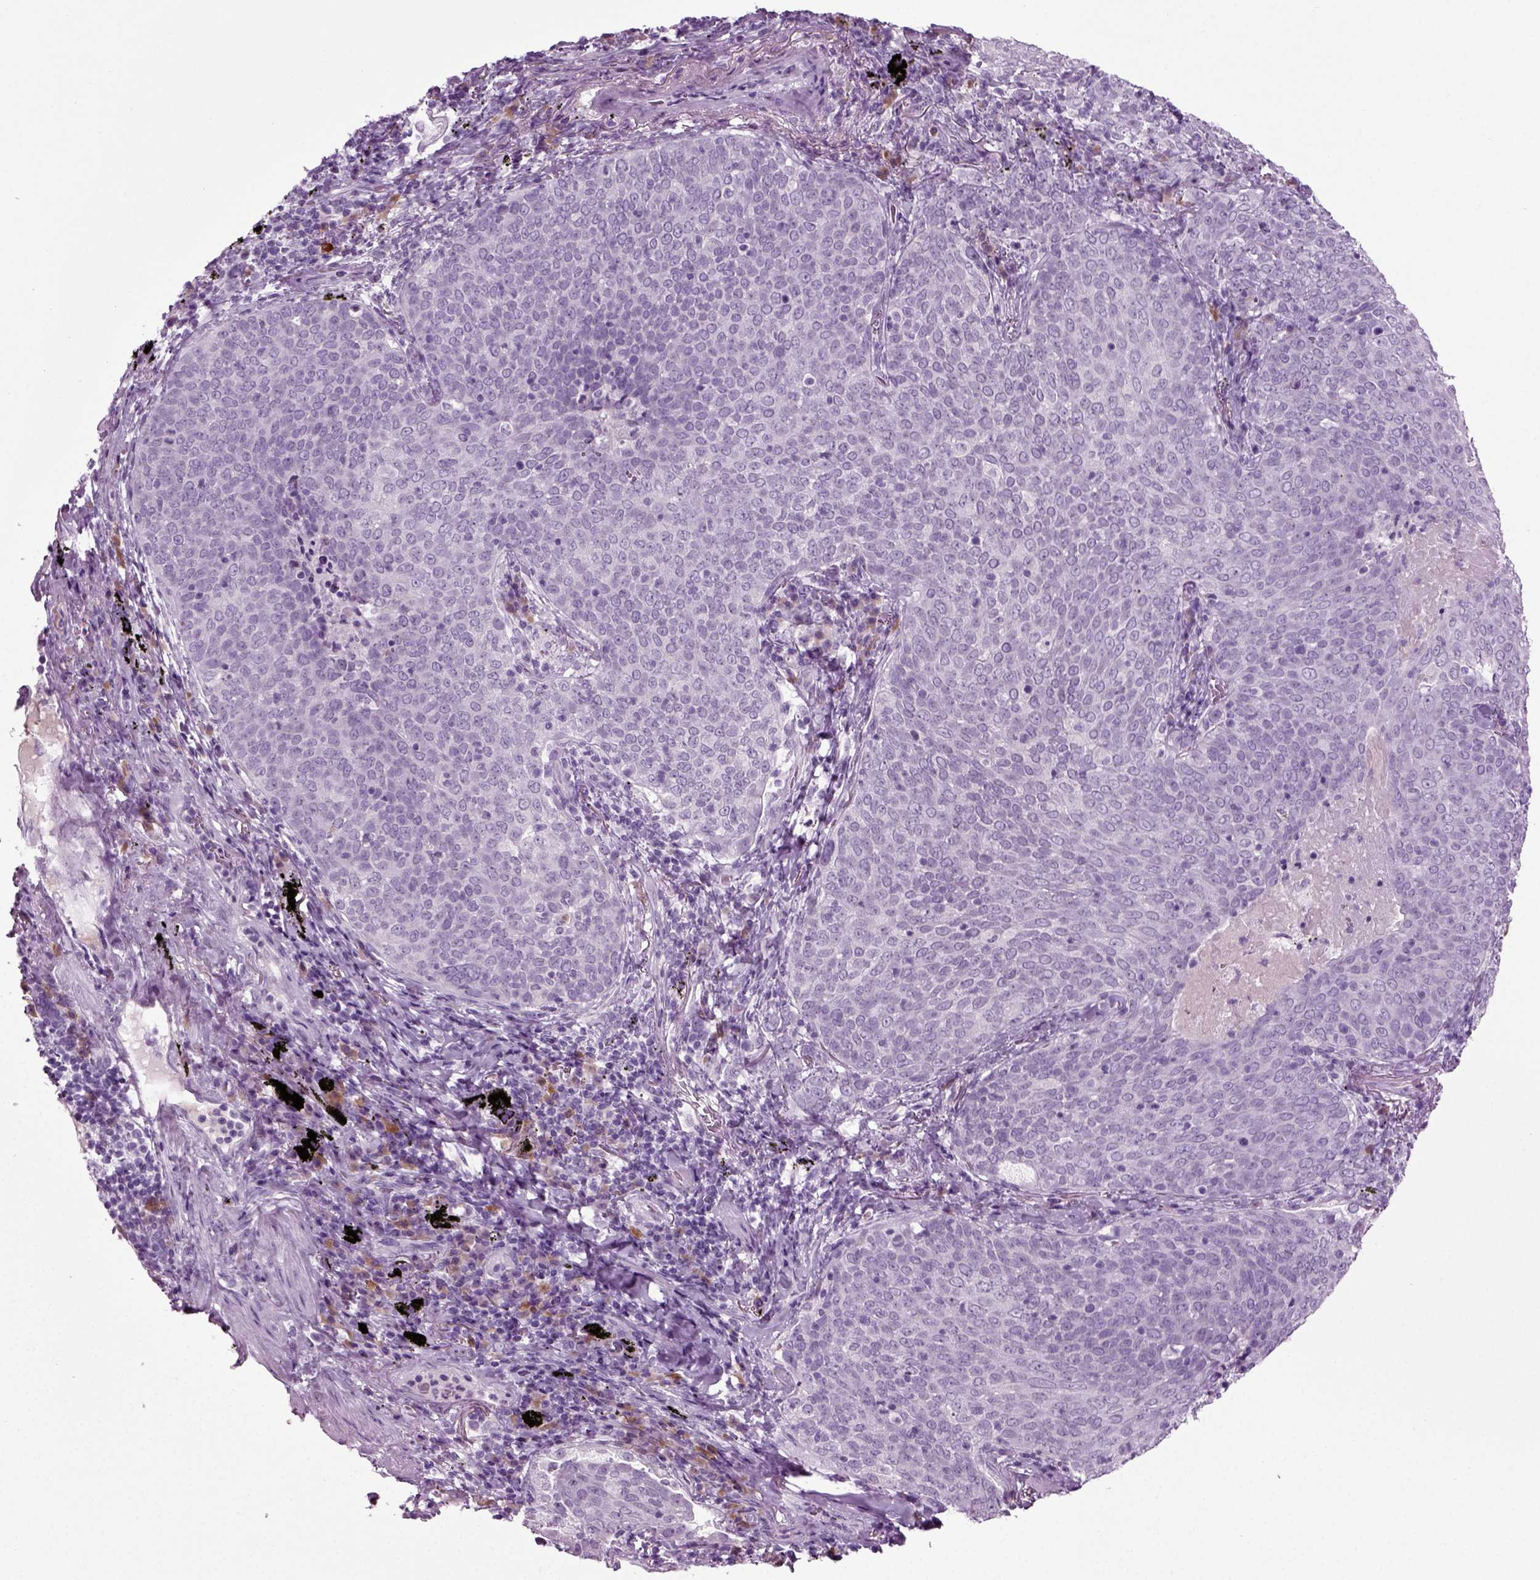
{"staining": {"intensity": "negative", "quantity": "none", "location": "none"}, "tissue": "lung cancer", "cell_type": "Tumor cells", "image_type": "cancer", "snomed": [{"axis": "morphology", "description": "Squamous cell carcinoma, NOS"}, {"axis": "topography", "description": "Lung"}], "caption": "DAB immunohistochemical staining of human lung squamous cell carcinoma reveals no significant positivity in tumor cells.", "gene": "PRLH", "patient": {"sex": "male", "age": 82}}